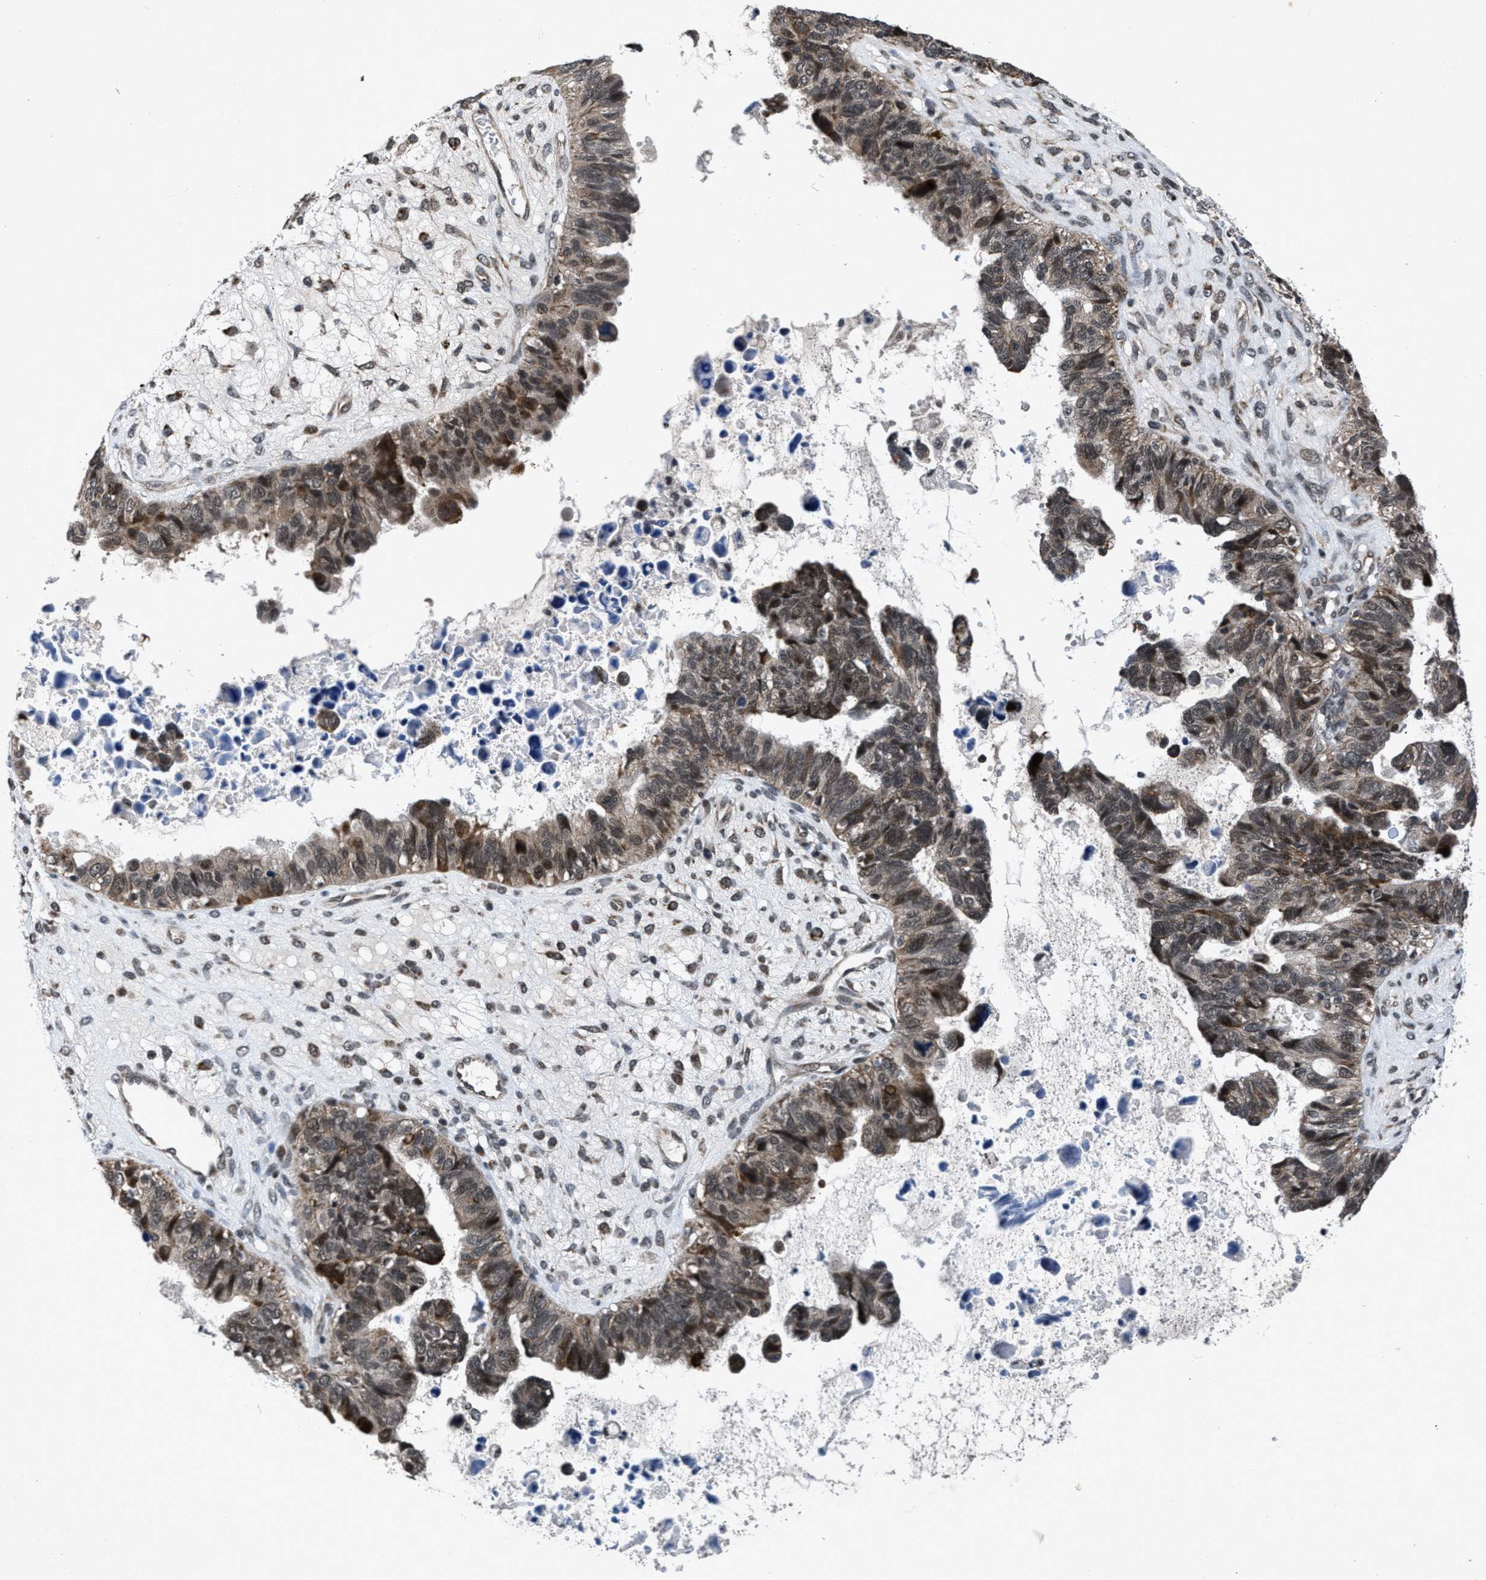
{"staining": {"intensity": "strong", "quantity": "25%-75%", "location": "cytoplasmic/membranous,nuclear"}, "tissue": "ovarian cancer", "cell_type": "Tumor cells", "image_type": "cancer", "snomed": [{"axis": "morphology", "description": "Cystadenocarcinoma, serous, NOS"}, {"axis": "topography", "description": "Ovary"}], "caption": "Brown immunohistochemical staining in ovarian cancer exhibits strong cytoplasmic/membranous and nuclear positivity in approximately 25%-75% of tumor cells.", "gene": "ZNHIT1", "patient": {"sex": "female", "age": 79}}